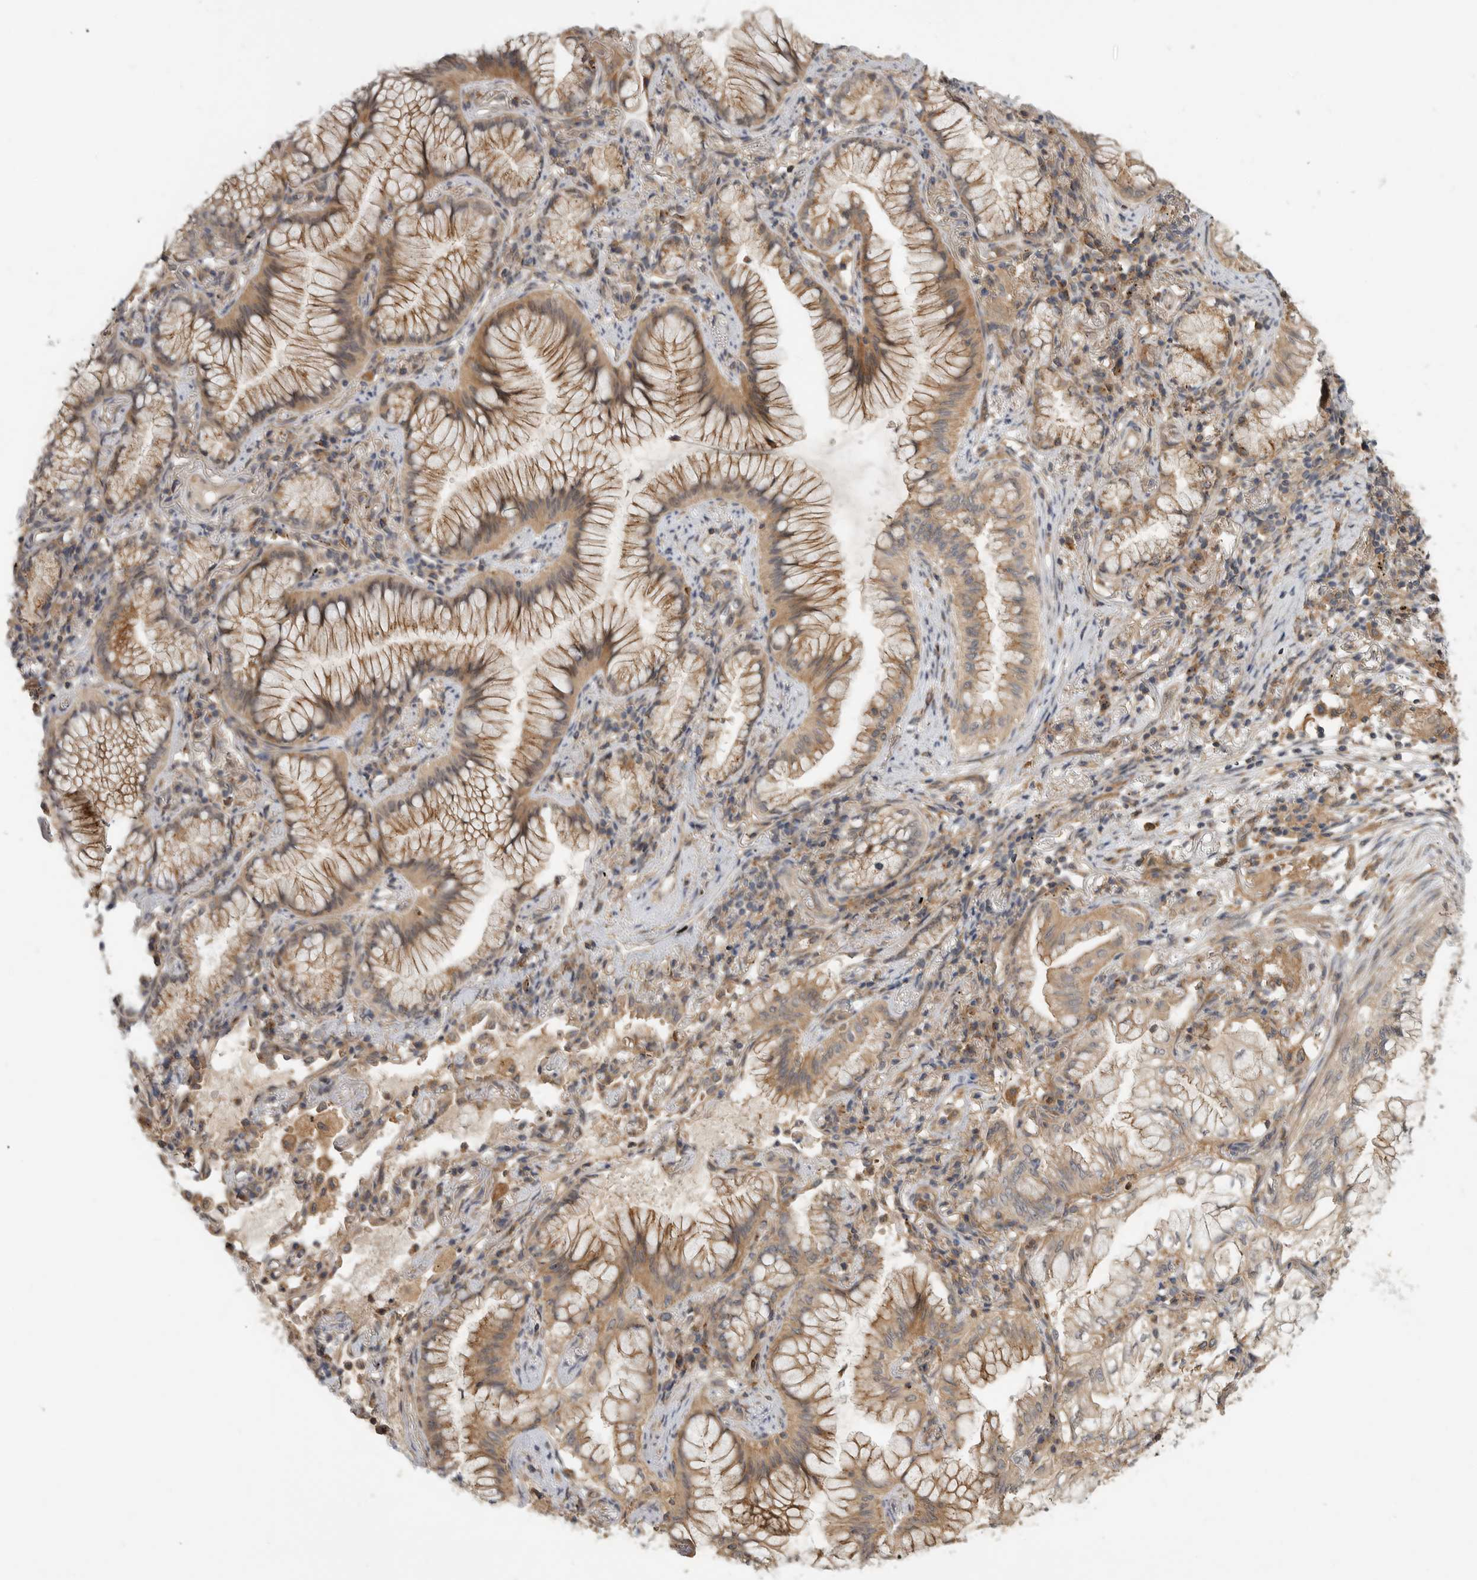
{"staining": {"intensity": "moderate", "quantity": ">75%", "location": "cytoplasmic/membranous"}, "tissue": "lung cancer", "cell_type": "Tumor cells", "image_type": "cancer", "snomed": [{"axis": "morphology", "description": "Adenocarcinoma, NOS"}, {"axis": "topography", "description": "Lung"}], "caption": "This photomicrograph displays lung cancer stained with IHC to label a protein in brown. The cytoplasmic/membranous of tumor cells show moderate positivity for the protein. Nuclei are counter-stained blue.", "gene": "ZNF232", "patient": {"sex": "female", "age": 70}}